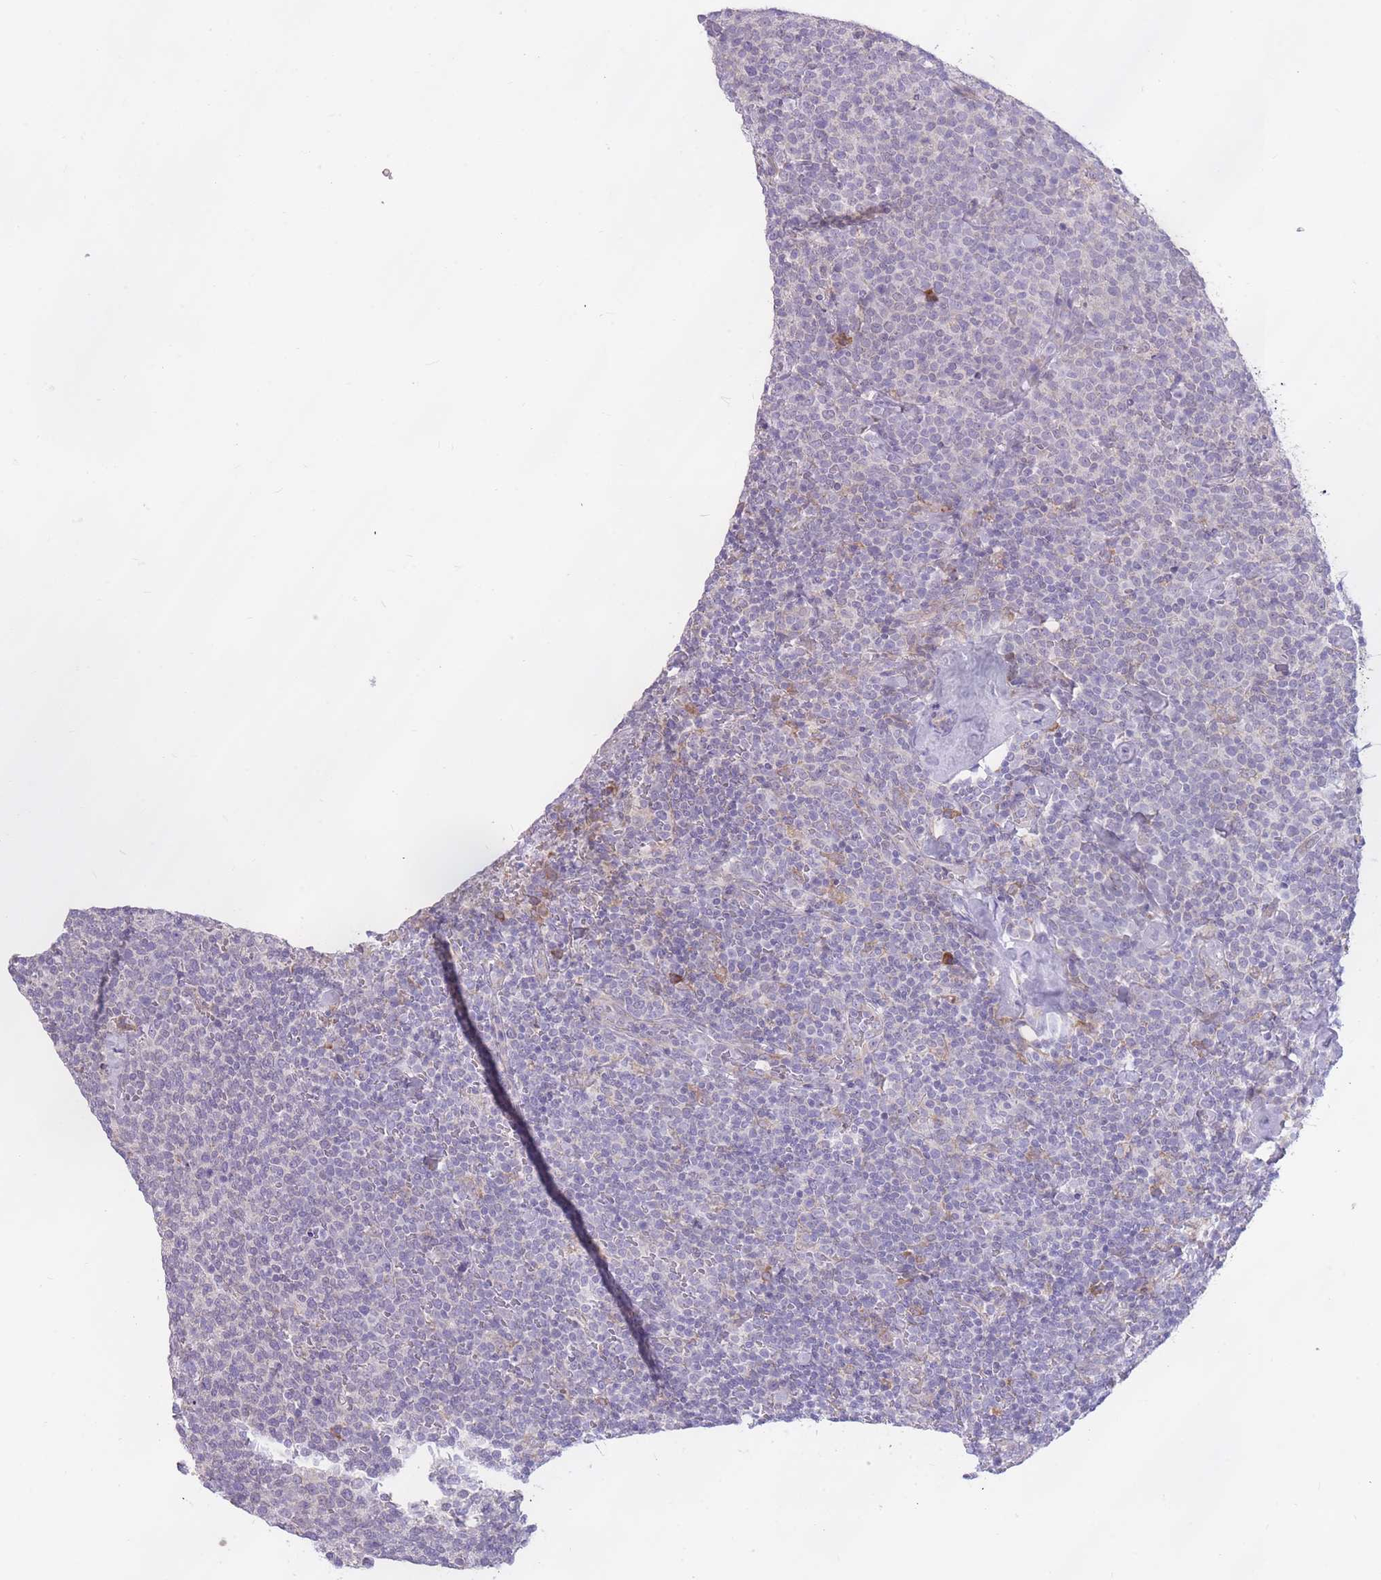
{"staining": {"intensity": "negative", "quantity": "none", "location": "none"}, "tissue": "lymphoma", "cell_type": "Tumor cells", "image_type": "cancer", "snomed": [{"axis": "morphology", "description": "Malignant lymphoma, non-Hodgkin's type, High grade"}, {"axis": "topography", "description": "Lymph node"}], "caption": "Tumor cells show no significant protein positivity in lymphoma.", "gene": "TRAPPC5", "patient": {"sex": "male", "age": 61}}